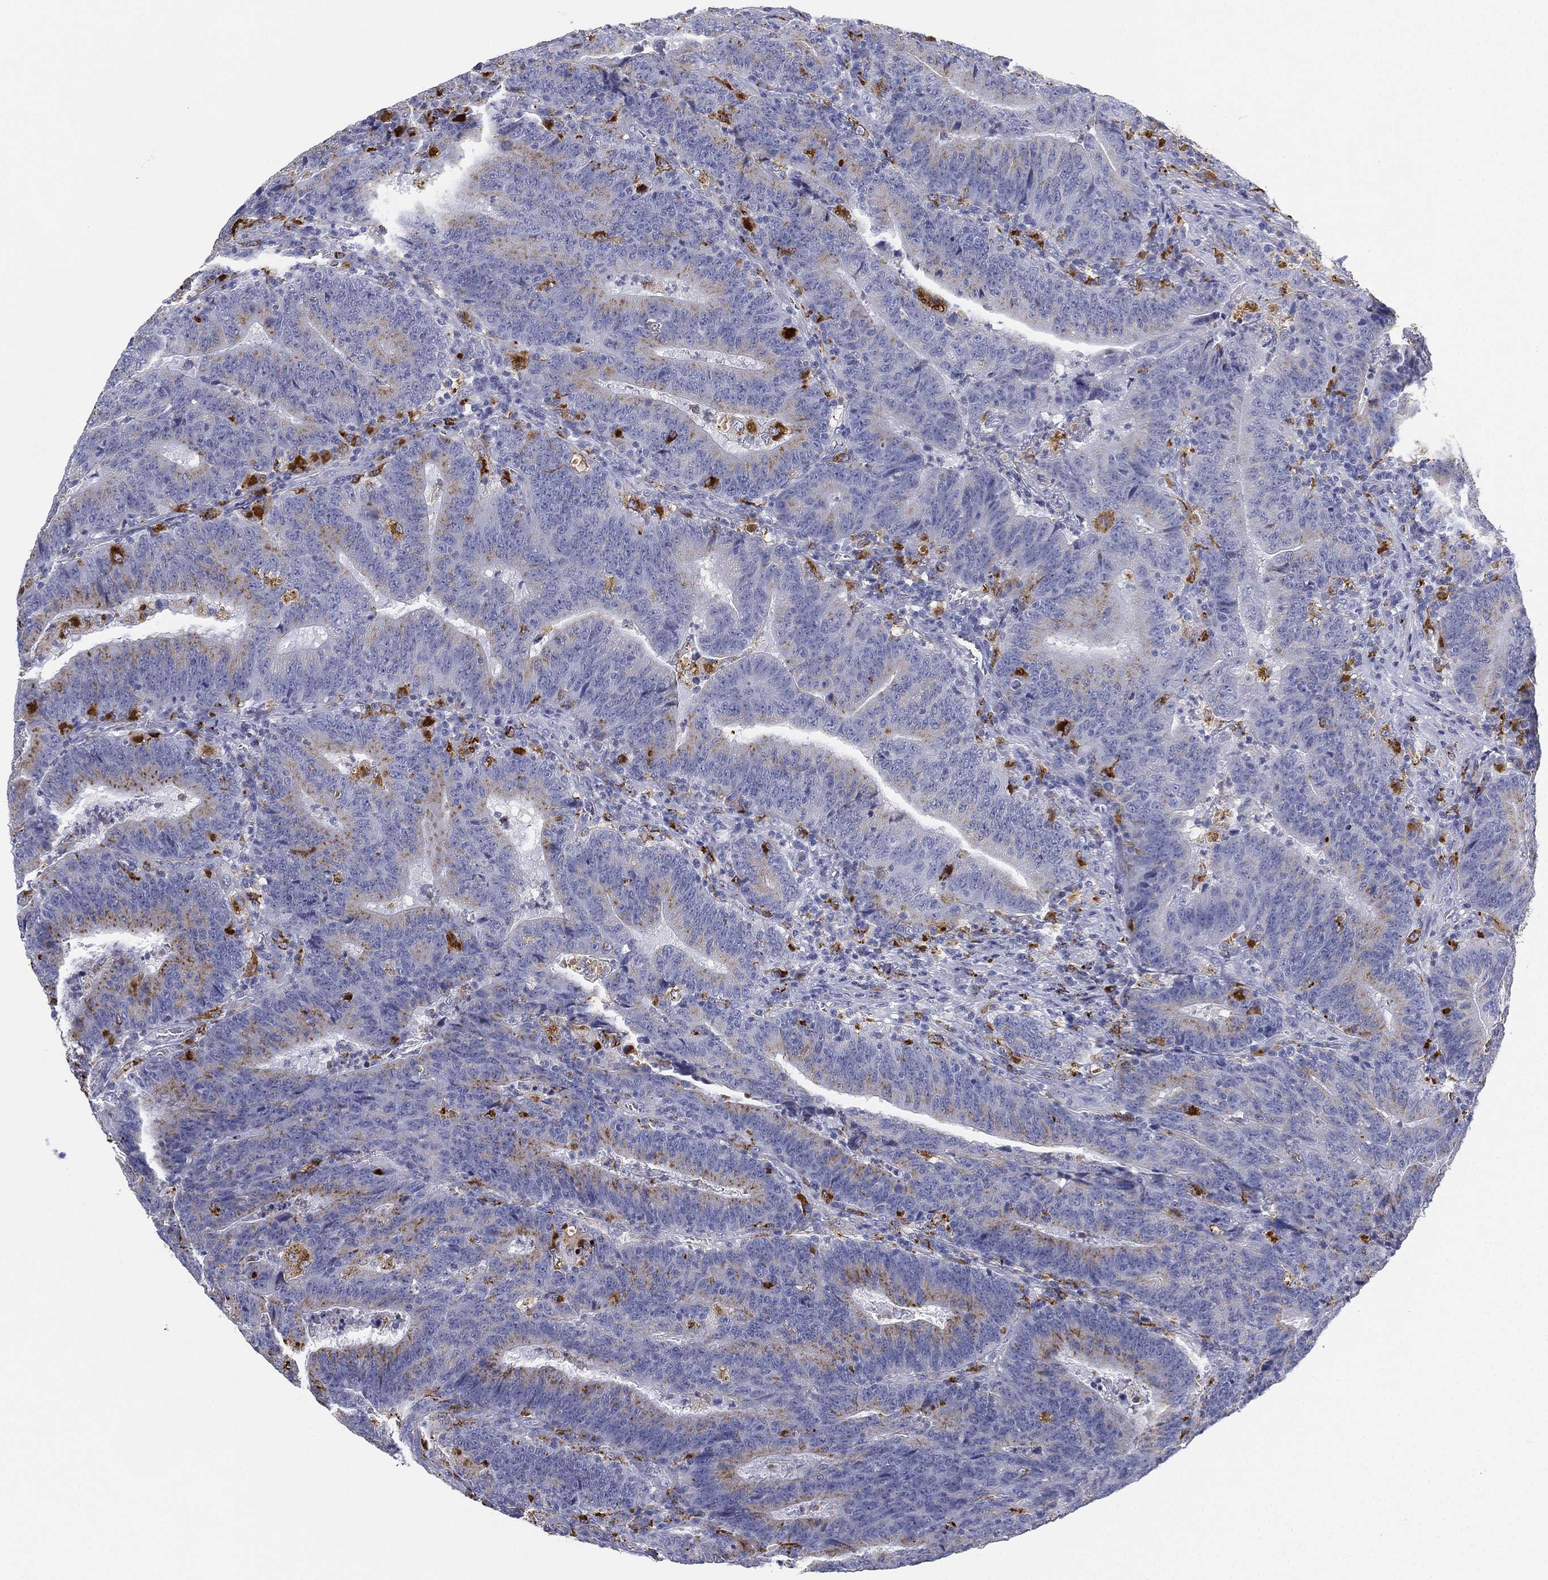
{"staining": {"intensity": "moderate", "quantity": "<25%", "location": "cytoplasmic/membranous"}, "tissue": "colorectal cancer", "cell_type": "Tumor cells", "image_type": "cancer", "snomed": [{"axis": "morphology", "description": "Adenocarcinoma, NOS"}, {"axis": "topography", "description": "Colon"}], "caption": "Human adenocarcinoma (colorectal) stained with a protein marker demonstrates moderate staining in tumor cells.", "gene": "NPC2", "patient": {"sex": "female", "age": 75}}